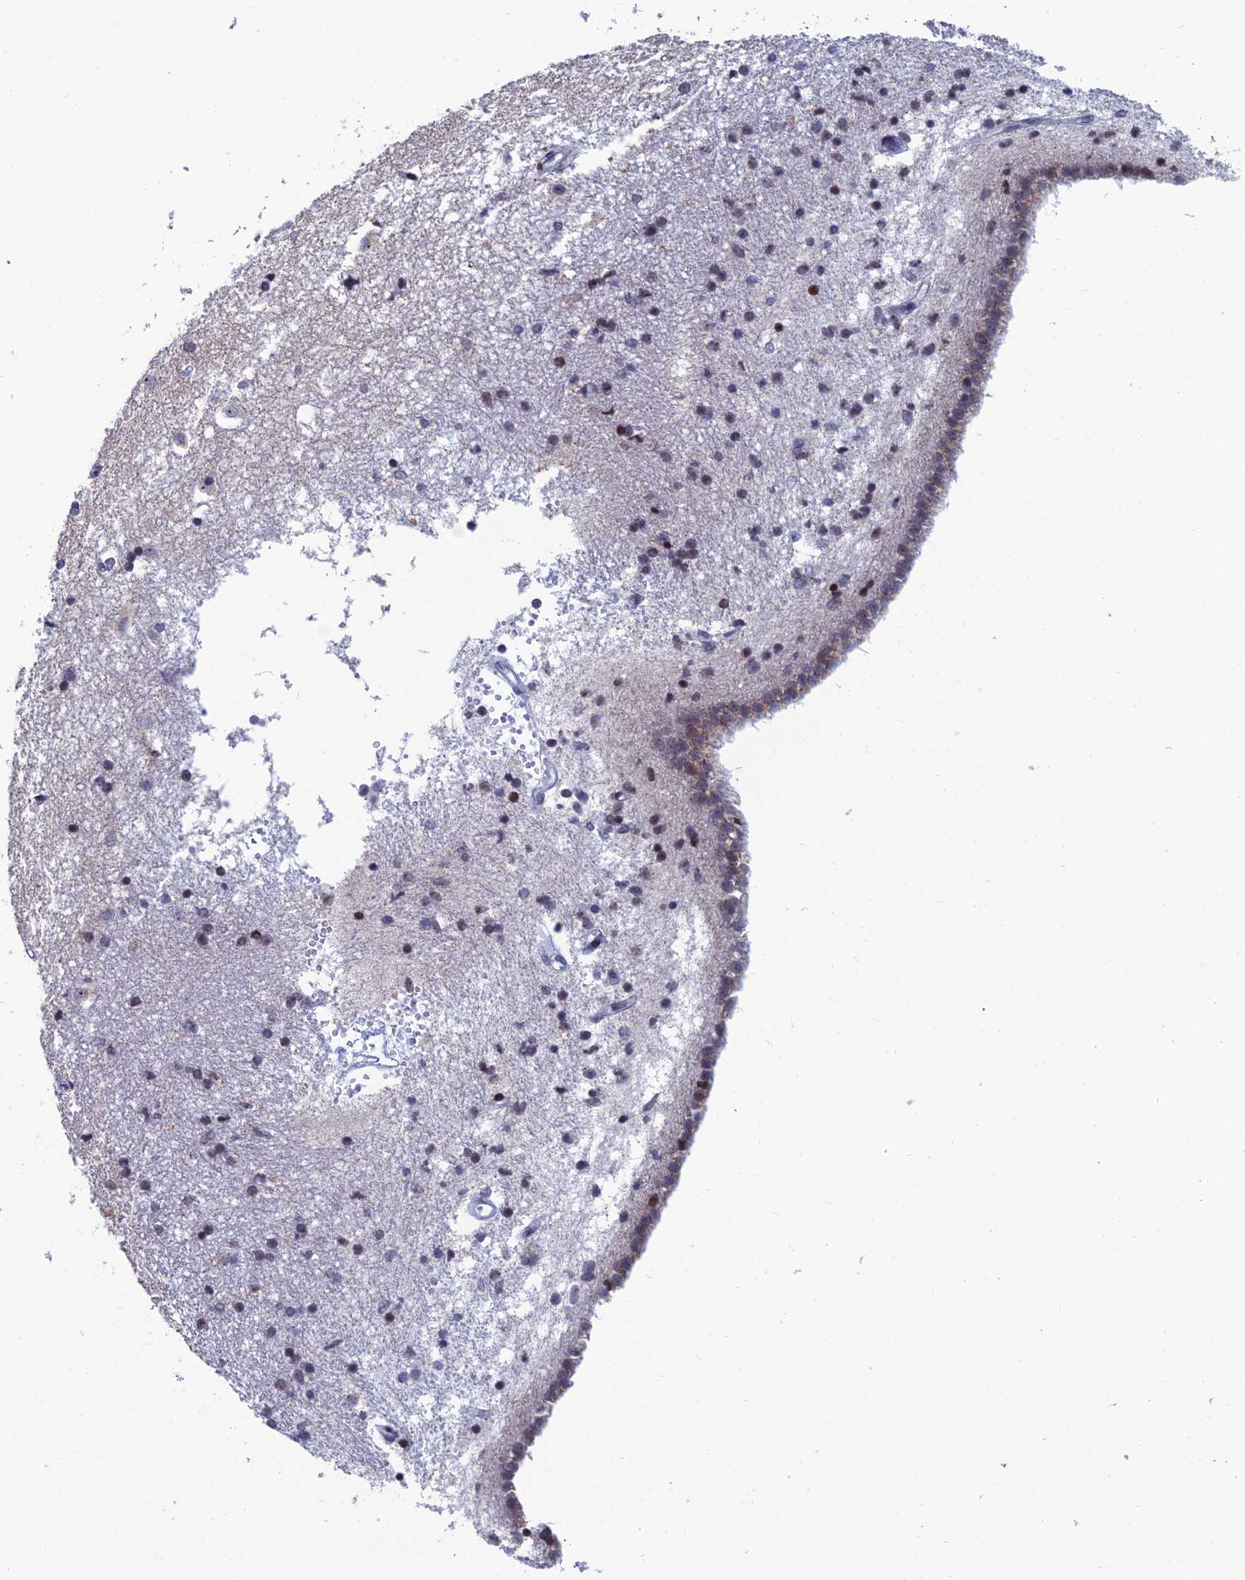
{"staining": {"intensity": "moderate", "quantity": "<25%", "location": "nuclear"}, "tissue": "caudate", "cell_type": "Glial cells", "image_type": "normal", "snomed": [{"axis": "morphology", "description": "Normal tissue, NOS"}, {"axis": "topography", "description": "Lateral ventricle wall"}], "caption": "Protein analysis of normal caudate demonstrates moderate nuclear expression in about <25% of glial cells.", "gene": "AFF3", "patient": {"sex": "male", "age": 45}}